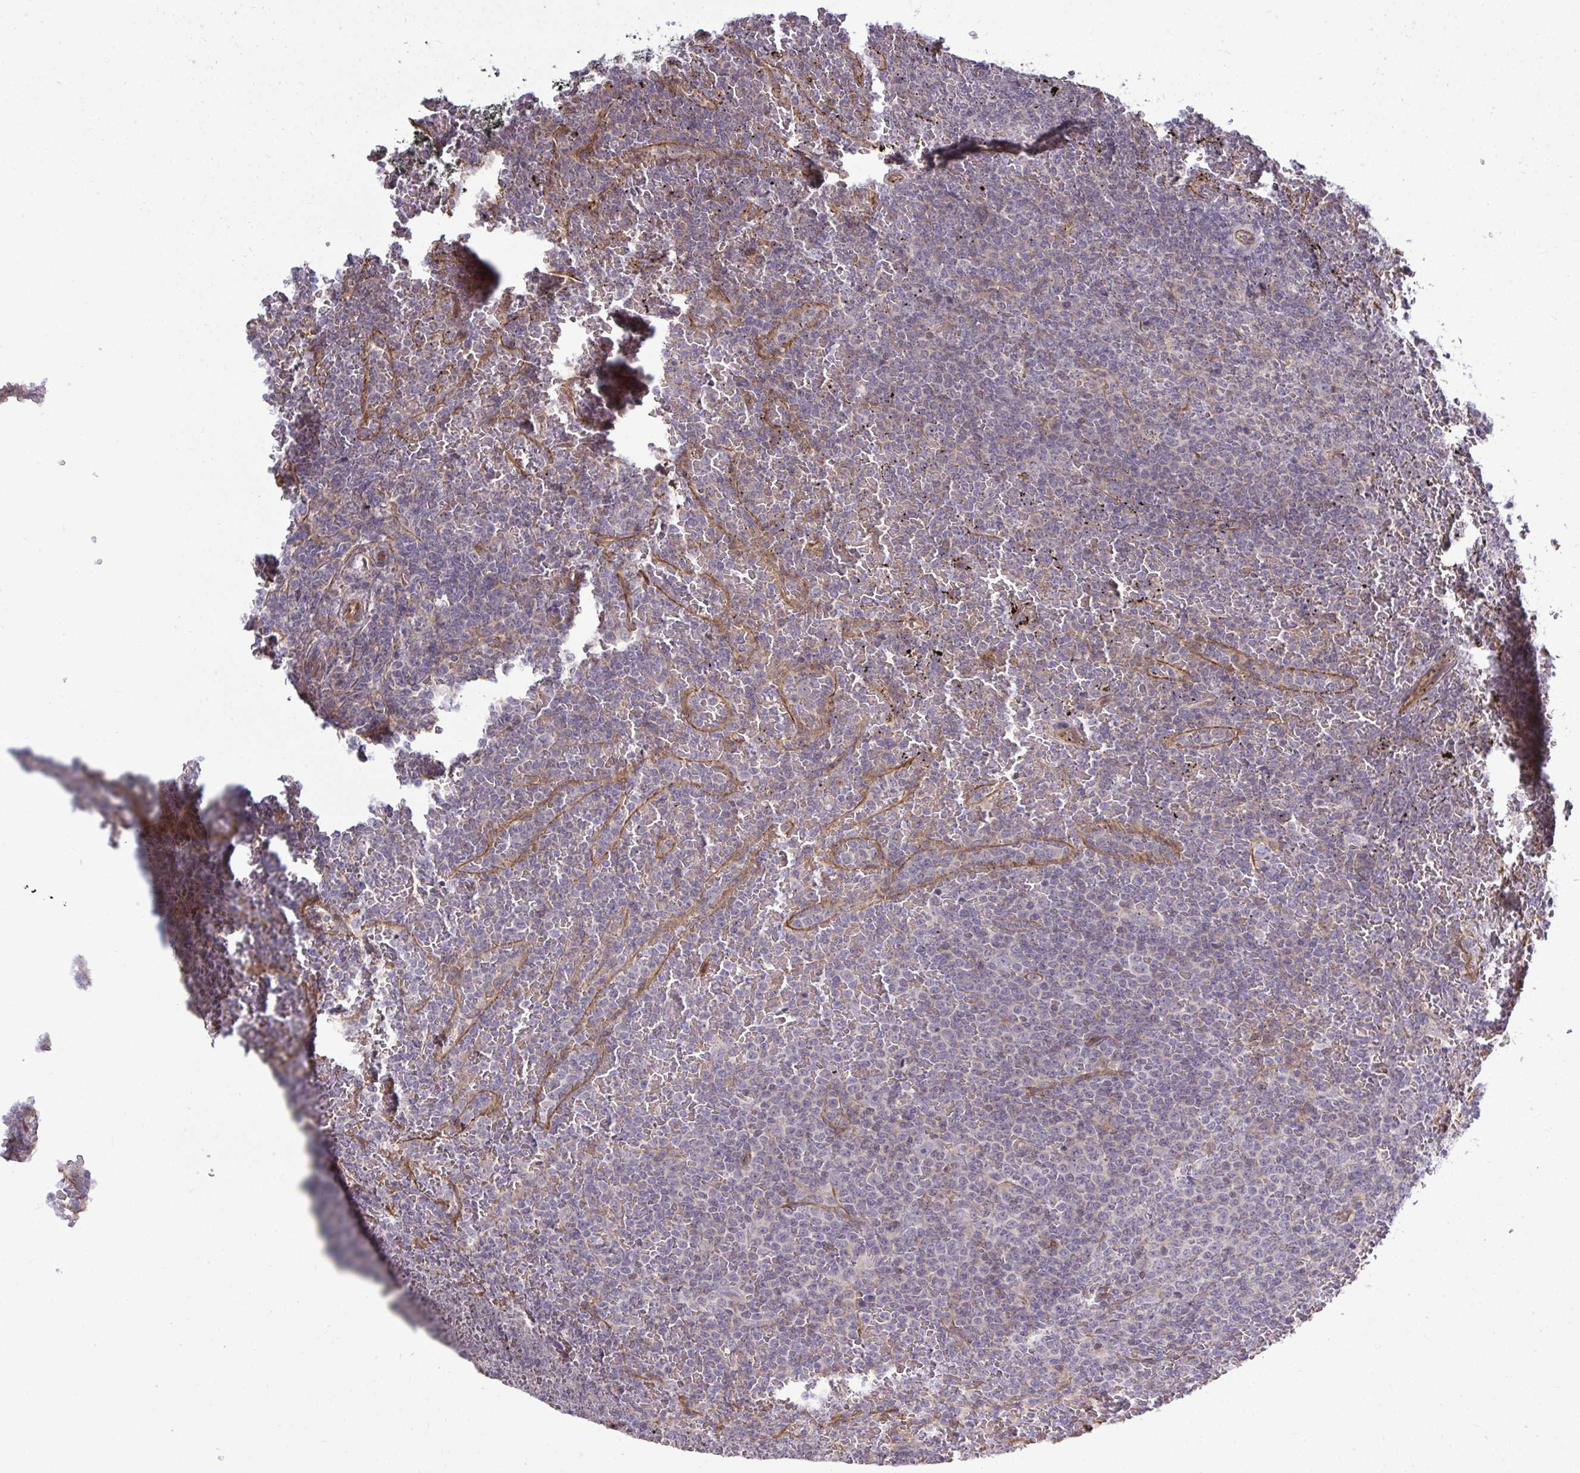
{"staining": {"intensity": "negative", "quantity": "none", "location": "none"}, "tissue": "lymphoma", "cell_type": "Tumor cells", "image_type": "cancer", "snomed": [{"axis": "morphology", "description": "Malignant lymphoma, non-Hodgkin's type, Low grade"}, {"axis": "topography", "description": "Spleen"}], "caption": "This photomicrograph is of low-grade malignant lymphoma, non-Hodgkin's type stained with IHC to label a protein in brown with the nuclei are counter-stained blue. There is no staining in tumor cells. Nuclei are stained in blue.", "gene": "FUT10", "patient": {"sex": "female", "age": 77}}